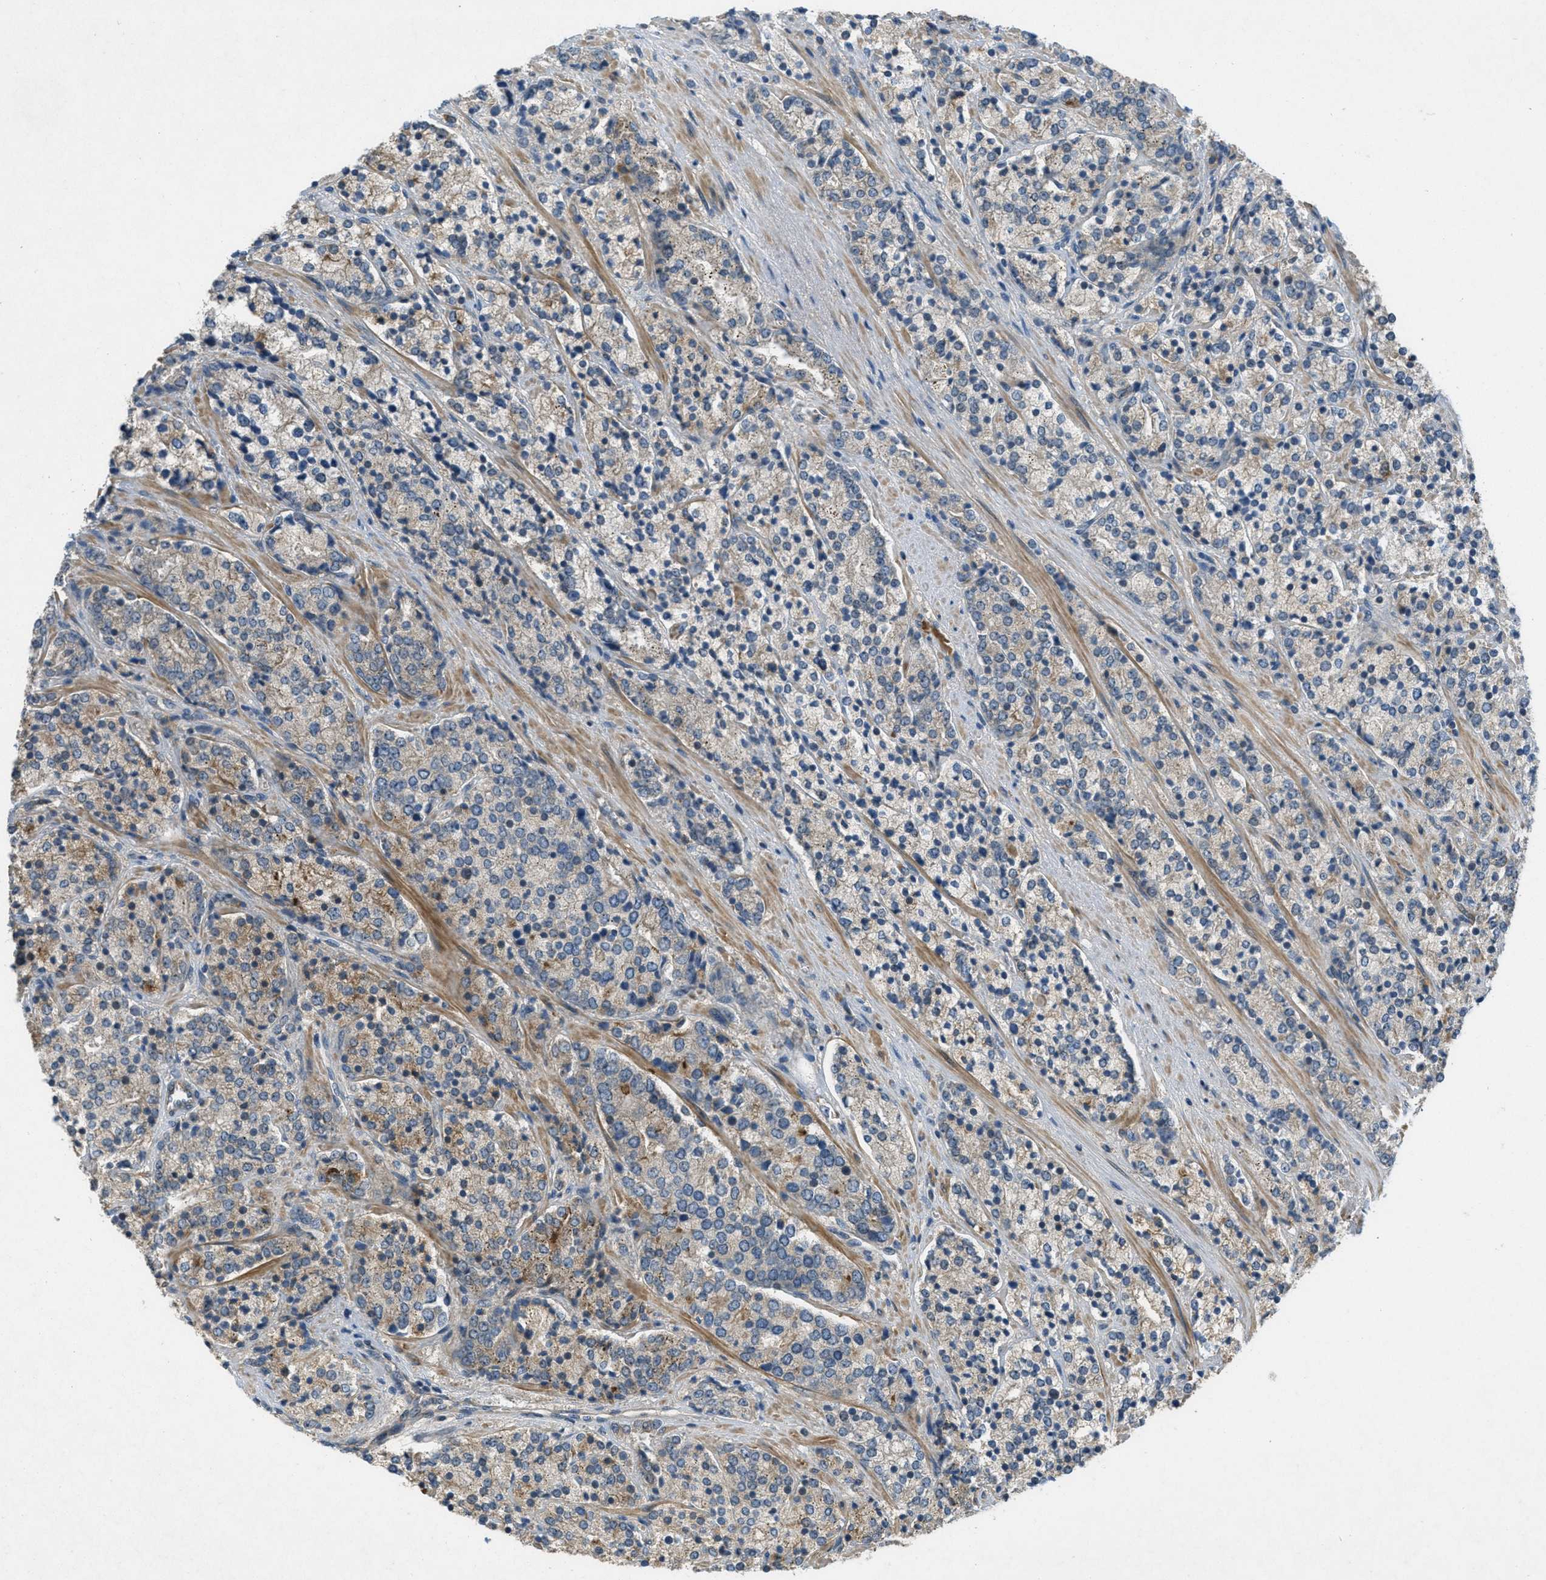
{"staining": {"intensity": "weak", "quantity": ">75%", "location": "cytoplasmic/membranous"}, "tissue": "prostate cancer", "cell_type": "Tumor cells", "image_type": "cancer", "snomed": [{"axis": "morphology", "description": "Adenocarcinoma, High grade"}, {"axis": "topography", "description": "Prostate"}], "caption": "Weak cytoplasmic/membranous staining is seen in approximately >75% of tumor cells in prostate cancer.", "gene": "ADCY6", "patient": {"sex": "male", "age": 71}}